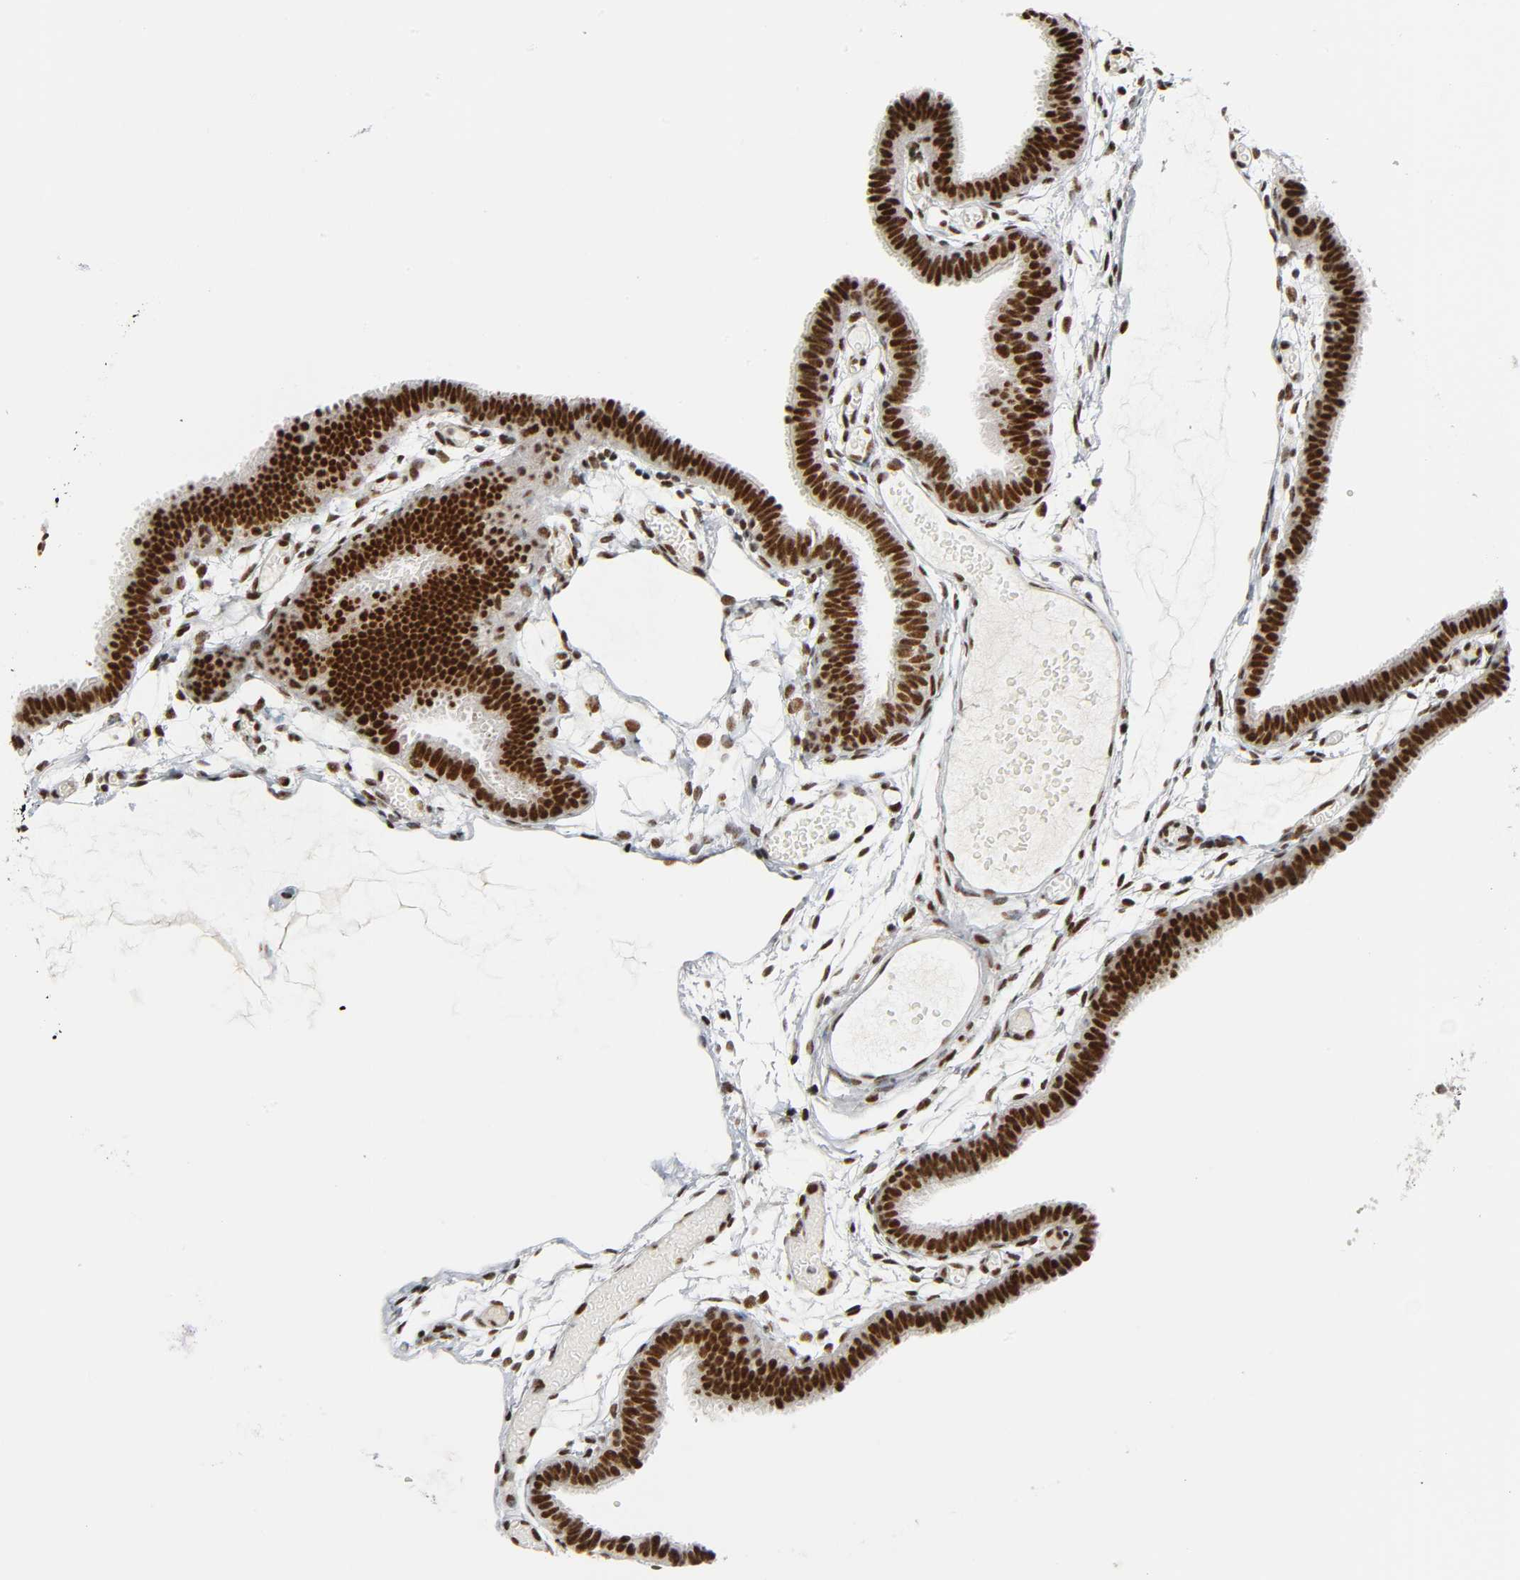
{"staining": {"intensity": "strong", "quantity": ">75%", "location": "nuclear"}, "tissue": "fallopian tube", "cell_type": "Glandular cells", "image_type": "normal", "snomed": [{"axis": "morphology", "description": "Normal tissue, NOS"}, {"axis": "topography", "description": "Fallopian tube"}], "caption": "A brown stain highlights strong nuclear positivity of a protein in glandular cells of benign fallopian tube. (Brightfield microscopy of DAB IHC at high magnification).", "gene": "CDK9", "patient": {"sex": "female", "age": 29}}